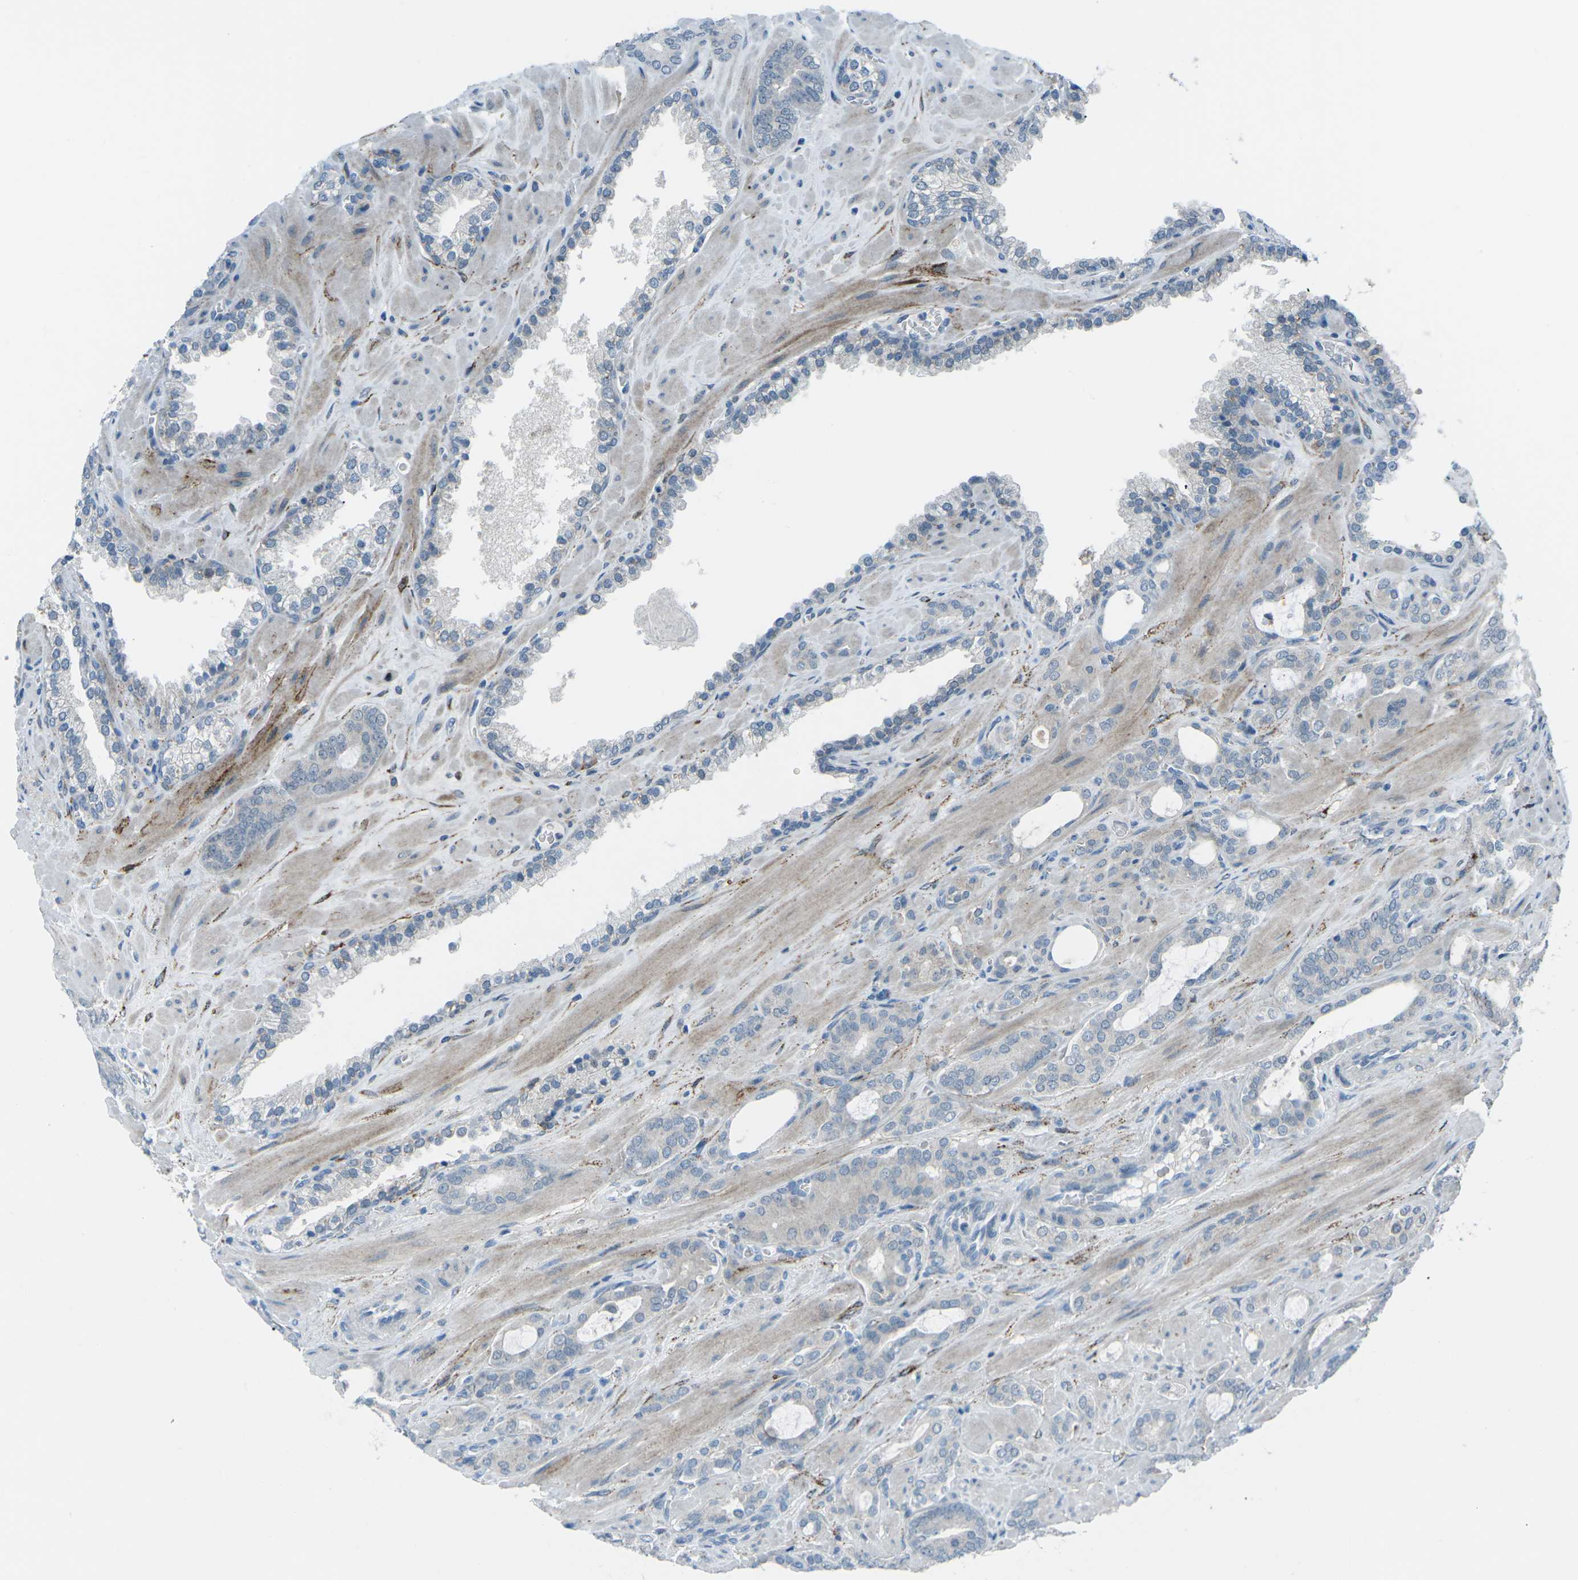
{"staining": {"intensity": "negative", "quantity": "none", "location": "none"}, "tissue": "prostate cancer", "cell_type": "Tumor cells", "image_type": "cancer", "snomed": [{"axis": "morphology", "description": "Adenocarcinoma, Low grade"}, {"axis": "topography", "description": "Prostate"}], "caption": "This is a micrograph of IHC staining of prostate cancer (low-grade adenocarcinoma), which shows no staining in tumor cells.", "gene": "PRKCA", "patient": {"sex": "male", "age": 63}}